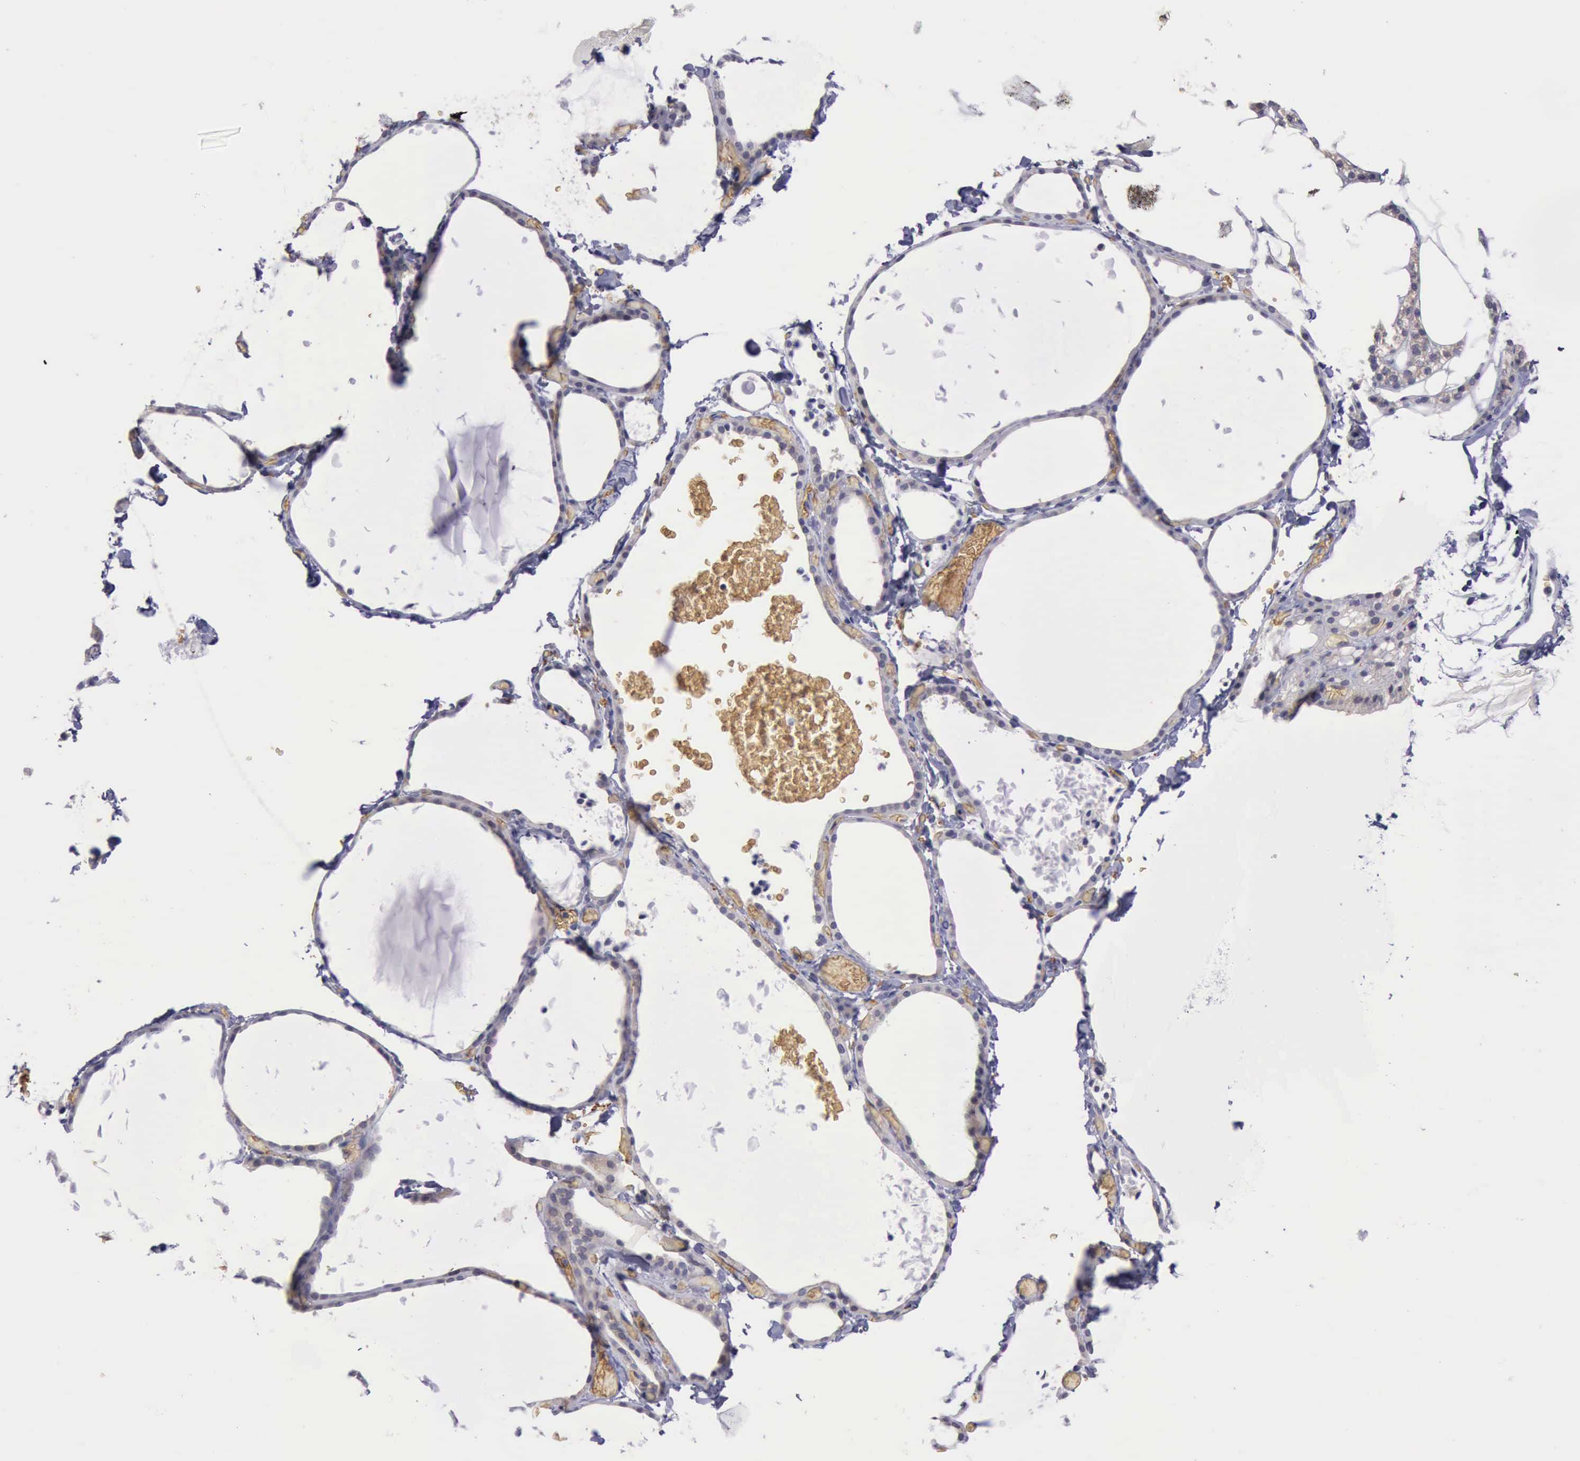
{"staining": {"intensity": "weak", "quantity": ">75%", "location": "cytoplasmic/membranous"}, "tissue": "thyroid gland", "cell_type": "Glandular cells", "image_type": "normal", "snomed": [{"axis": "morphology", "description": "Normal tissue, NOS"}, {"axis": "topography", "description": "Thyroid gland"}], "caption": "This is an image of immunohistochemistry staining of benign thyroid gland, which shows weak staining in the cytoplasmic/membranous of glandular cells.", "gene": "CEP128", "patient": {"sex": "female", "age": 22}}